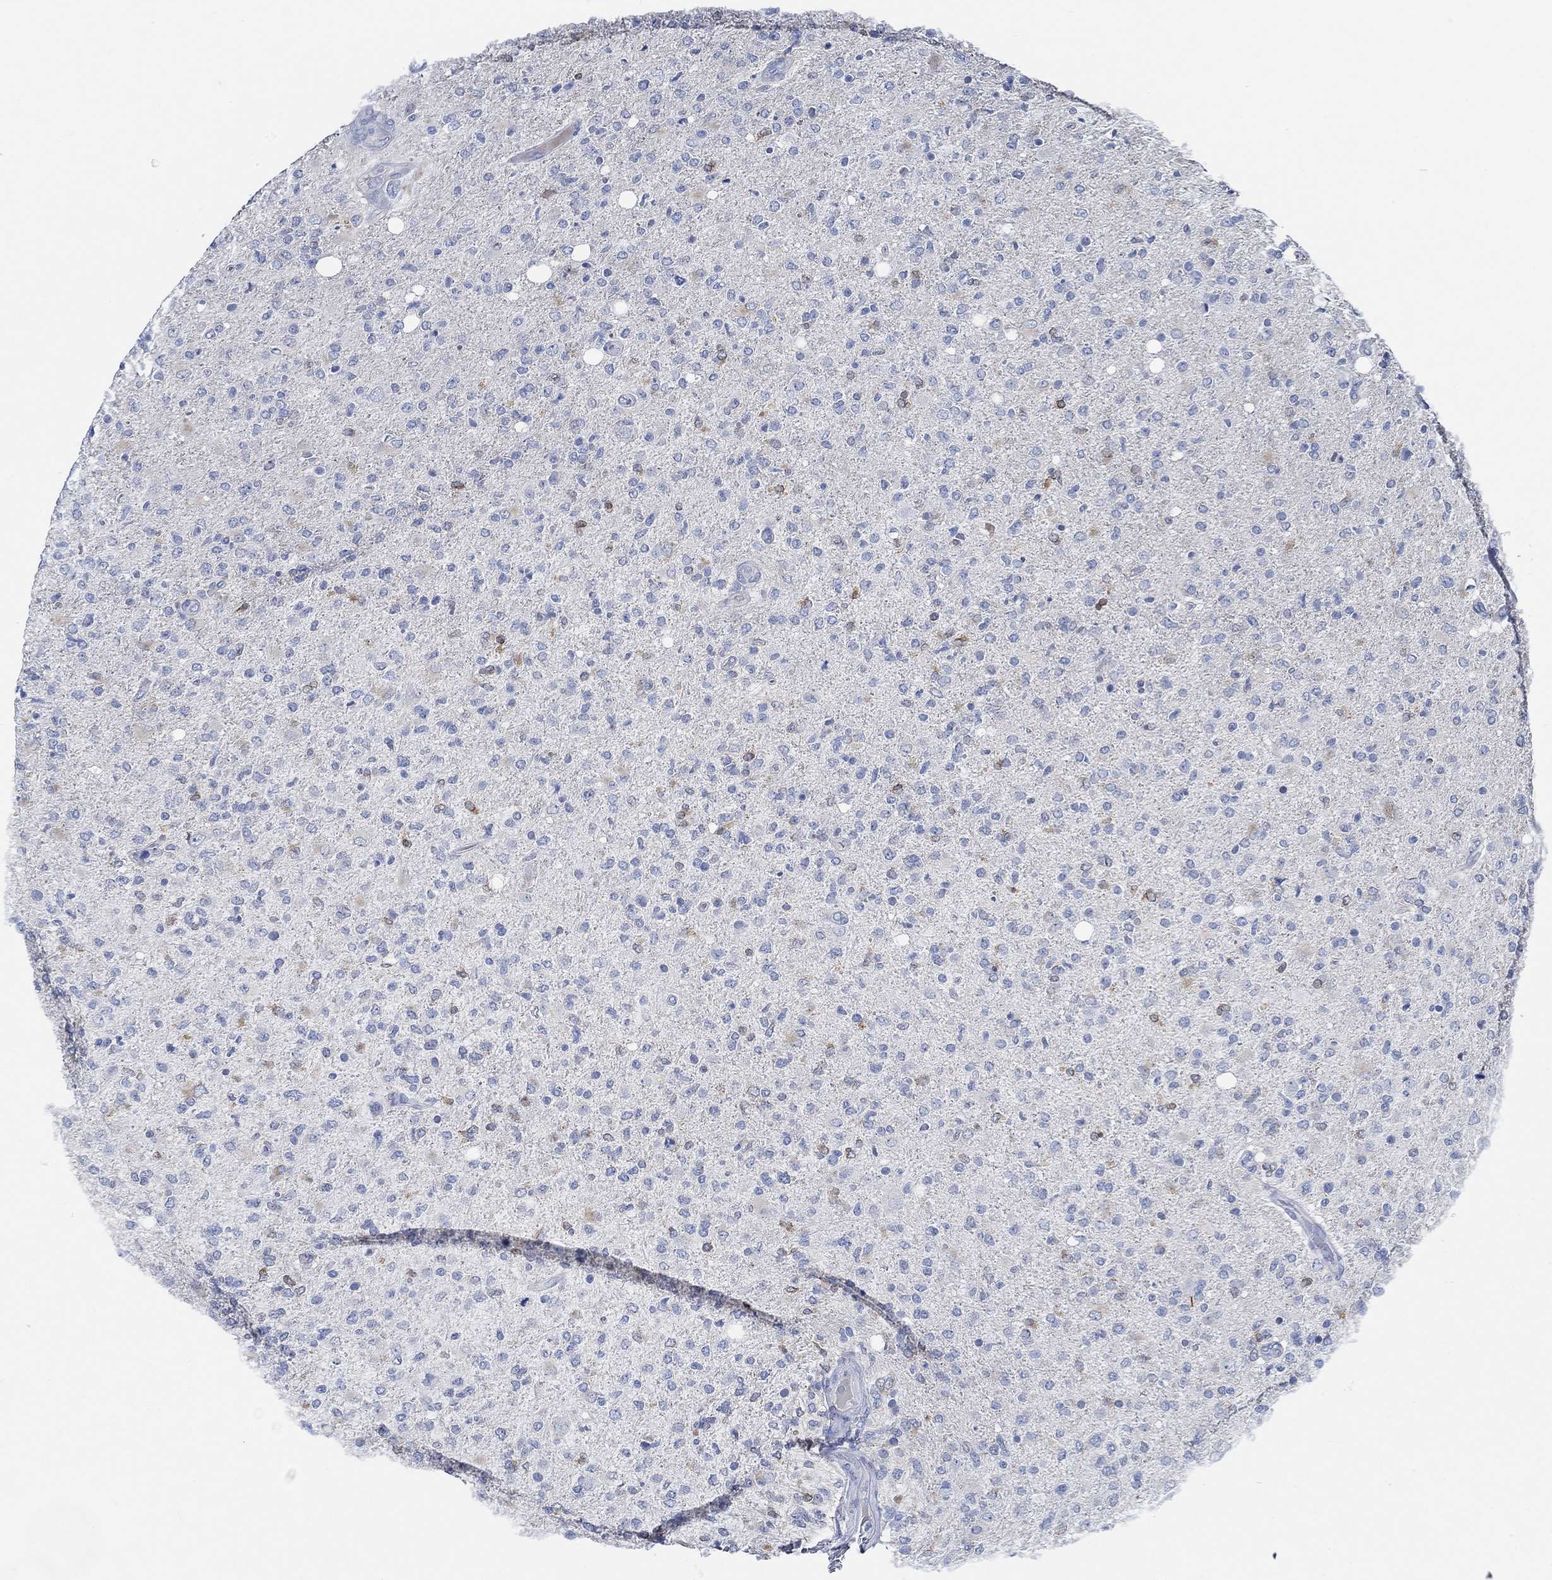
{"staining": {"intensity": "negative", "quantity": "none", "location": "none"}, "tissue": "glioma", "cell_type": "Tumor cells", "image_type": "cancer", "snomed": [{"axis": "morphology", "description": "Glioma, malignant, High grade"}, {"axis": "topography", "description": "Cerebral cortex"}], "caption": "This is an immunohistochemistry (IHC) micrograph of human malignant high-grade glioma. There is no positivity in tumor cells.", "gene": "HECW2", "patient": {"sex": "male", "age": 70}}